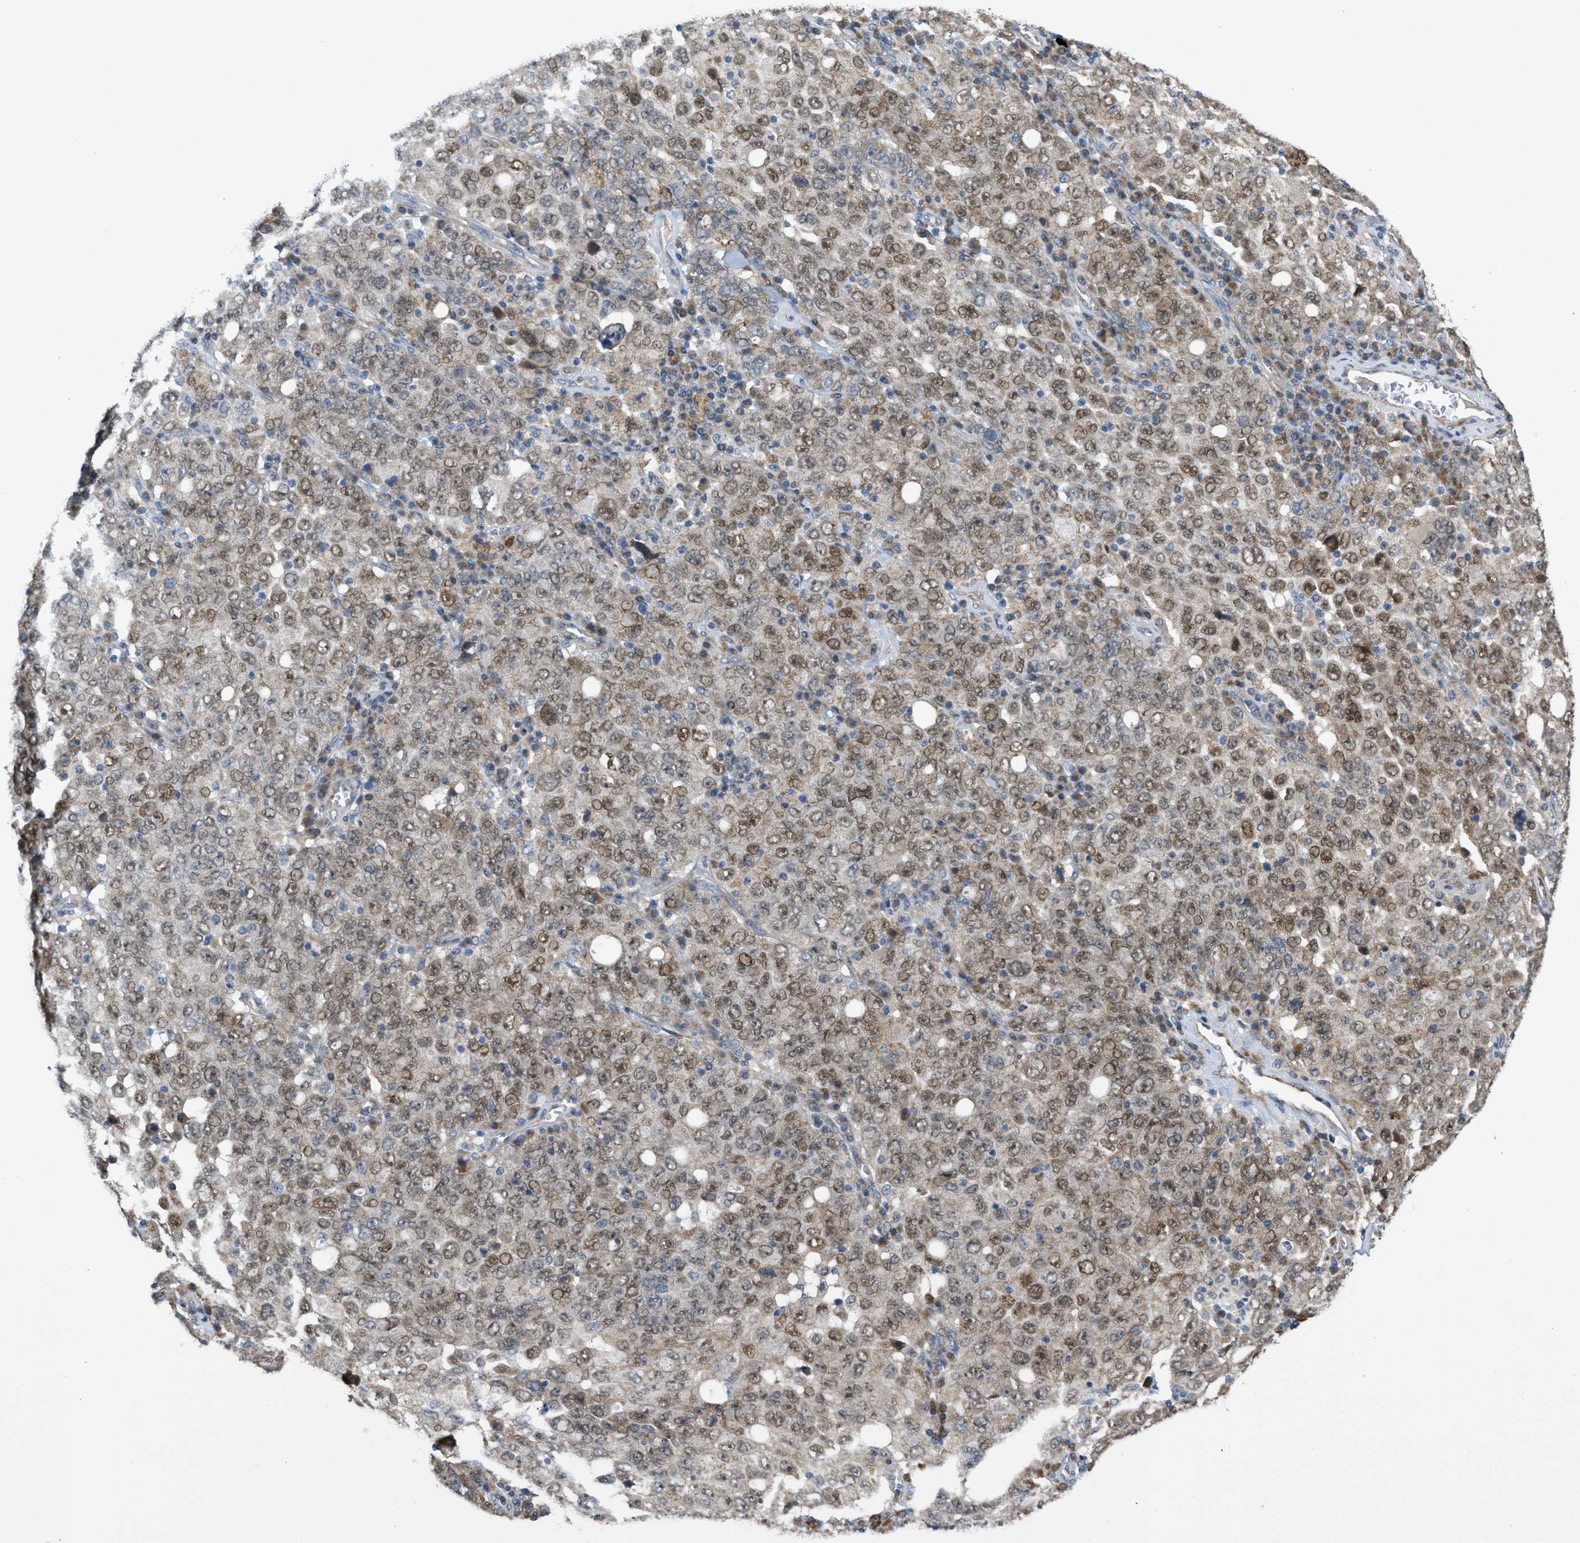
{"staining": {"intensity": "weak", "quantity": ">75%", "location": "nuclear"}, "tissue": "ovarian cancer", "cell_type": "Tumor cells", "image_type": "cancer", "snomed": [{"axis": "morphology", "description": "Carcinoma, endometroid"}, {"axis": "topography", "description": "Ovary"}], "caption": "Protein expression by immunohistochemistry reveals weak nuclear staining in approximately >75% of tumor cells in ovarian cancer (endometroid carcinoma).", "gene": "CDPF1", "patient": {"sex": "female", "age": 62}}